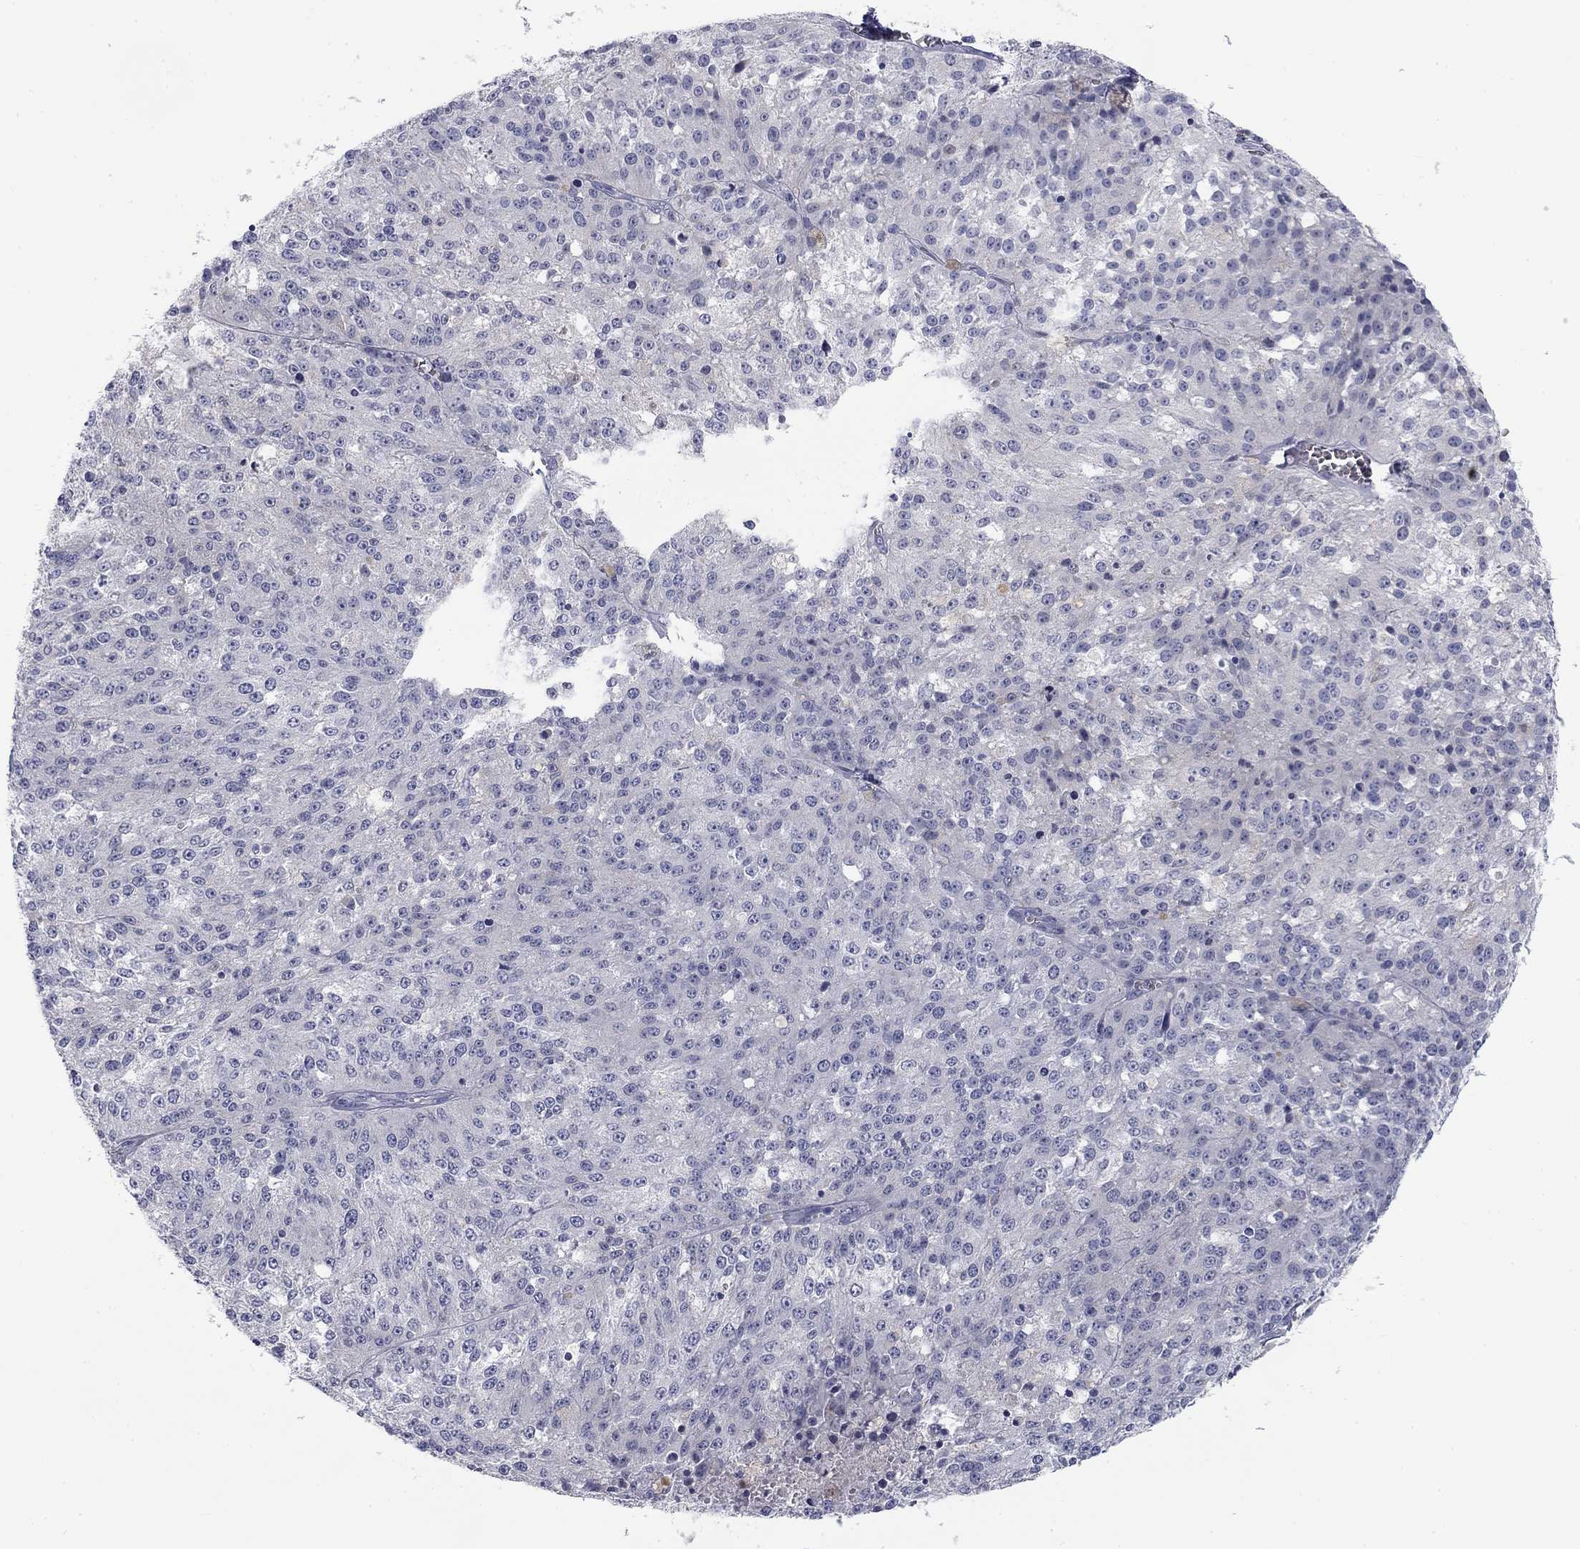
{"staining": {"intensity": "negative", "quantity": "none", "location": "none"}, "tissue": "melanoma", "cell_type": "Tumor cells", "image_type": "cancer", "snomed": [{"axis": "morphology", "description": "Malignant melanoma, Metastatic site"}, {"axis": "topography", "description": "Lymph node"}], "caption": "Protein analysis of malignant melanoma (metastatic site) displays no significant expression in tumor cells.", "gene": "CALB1", "patient": {"sex": "female", "age": 64}}